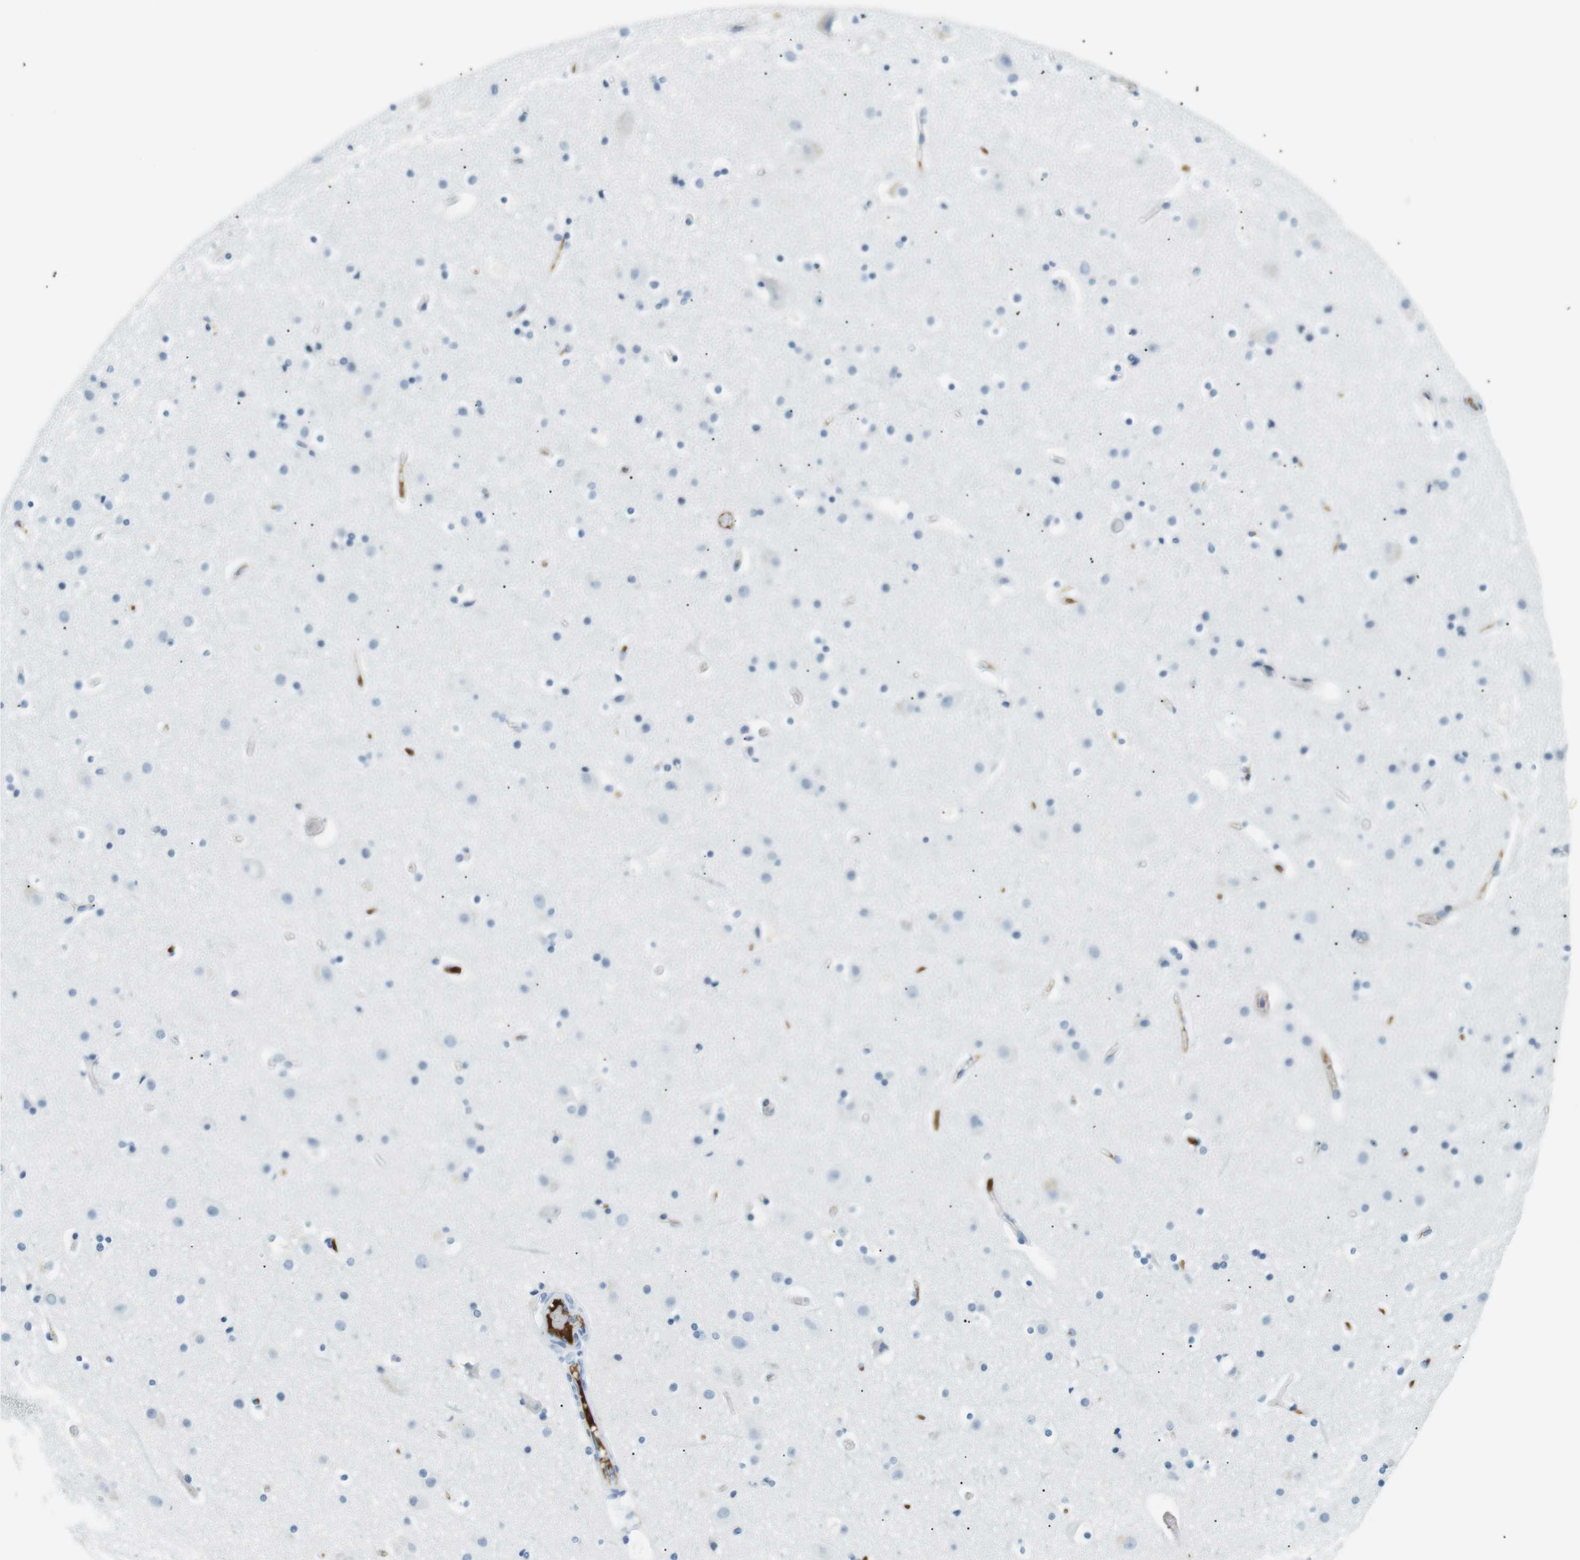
{"staining": {"intensity": "negative", "quantity": "none", "location": "none"}, "tissue": "cerebral cortex", "cell_type": "Endothelial cells", "image_type": "normal", "snomed": [{"axis": "morphology", "description": "Normal tissue, NOS"}, {"axis": "topography", "description": "Cerebral cortex"}], "caption": "This is an immunohistochemistry (IHC) histopathology image of benign cerebral cortex. There is no expression in endothelial cells.", "gene": "APOB", "patient": {"sex": "male", "age": 57}}